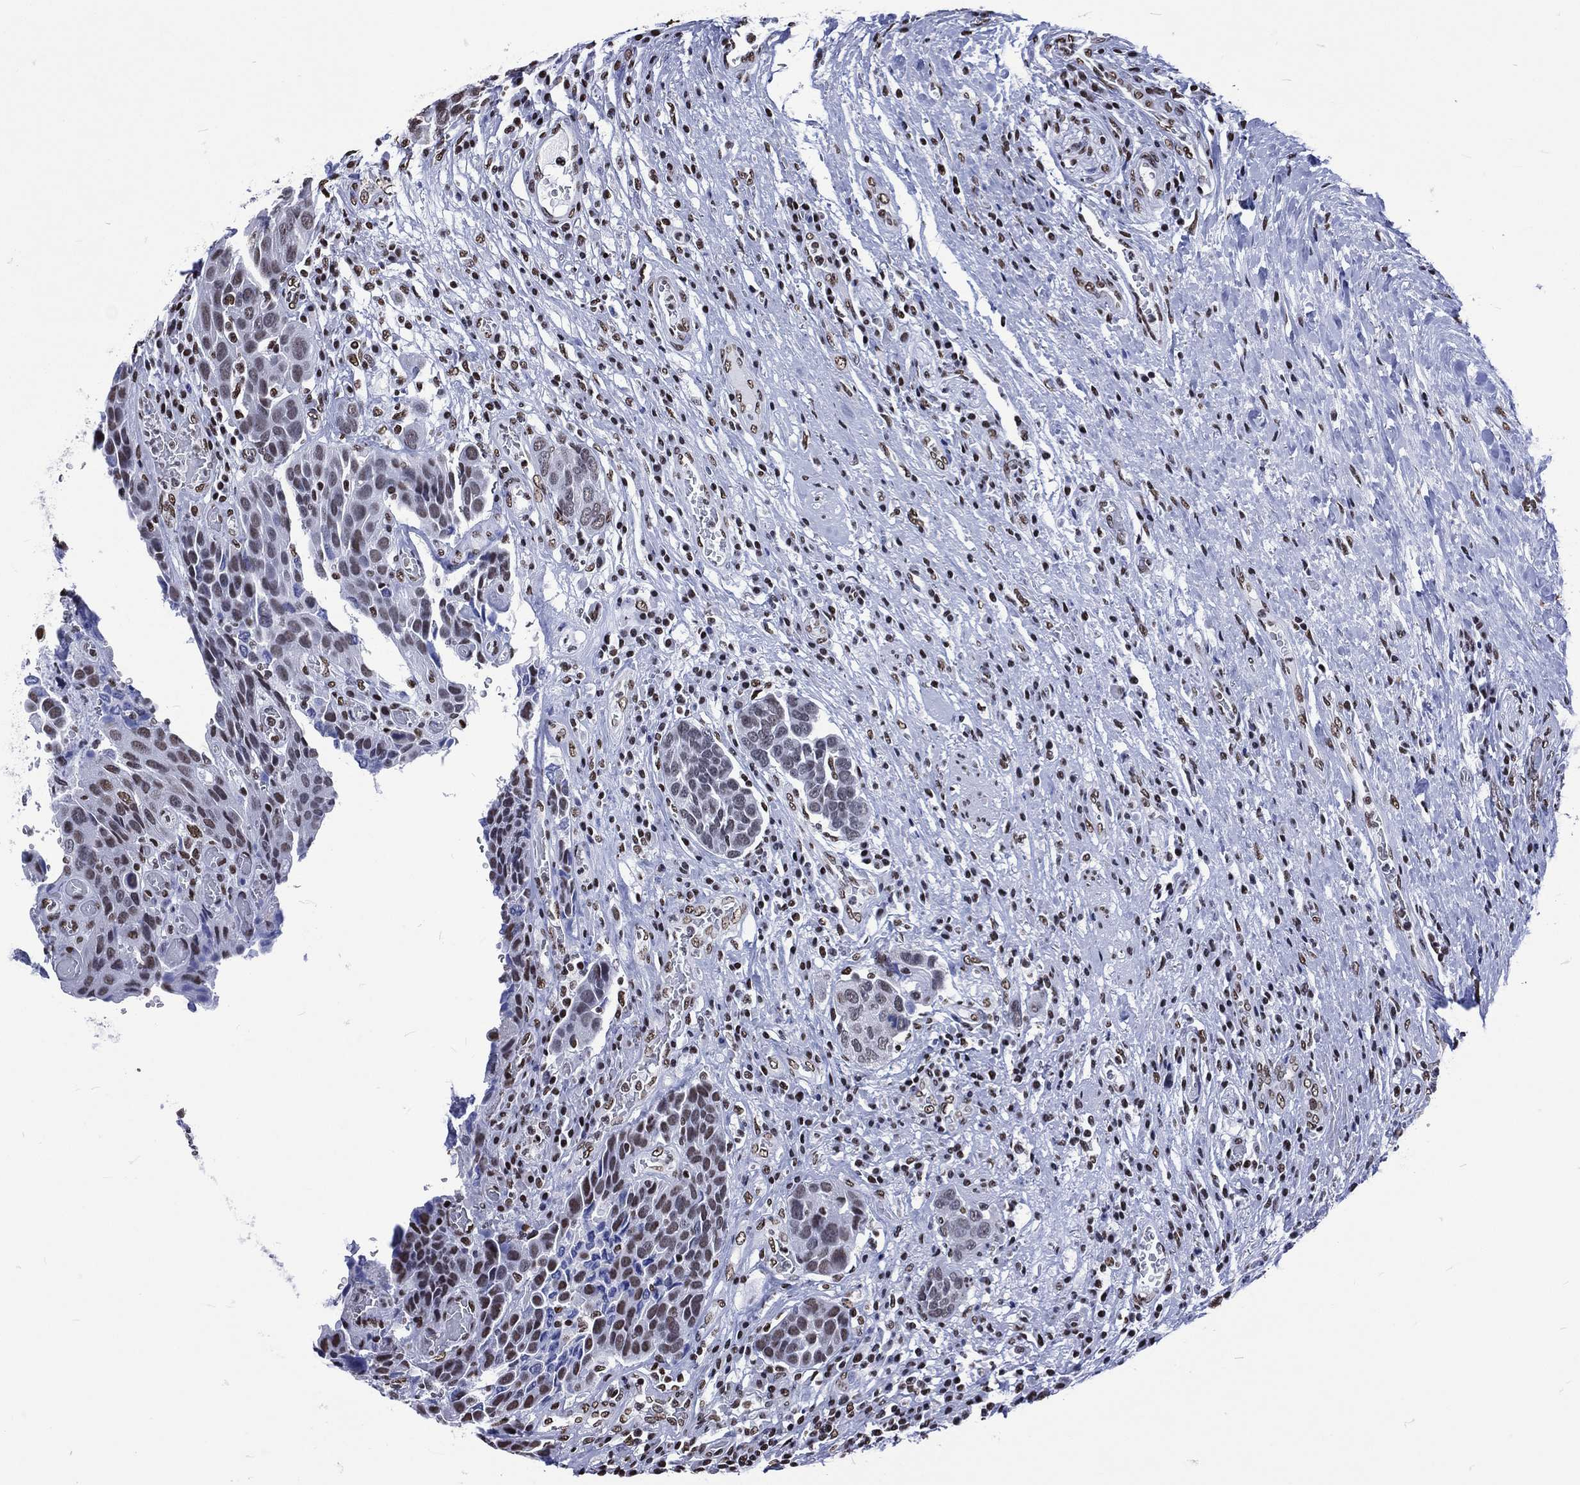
{"staining": {"intensity": "strong", "quantity": "<25%", "location": "nuclear"}, "tissue": "urothelial cancer", "cell_type": "Tumor cells", "image_type": "cancer", "snomed": [{"axis": "morphology", "description": "Urothelial carcinoma, High grade"}, {"axis": "topography", "description": "Urinary bladder"}], "caption": "Immunohistochemistry photomicrograph of neoplastic tissue: human urothelial cancer stained using IHC exhibits medium levels of strong protein expression localized specifically in the nuclear of tumor cells, appearing as a nuclear brown color.", "gene": "RETREG2", "patient": {"sex": "female", "age": 70}}